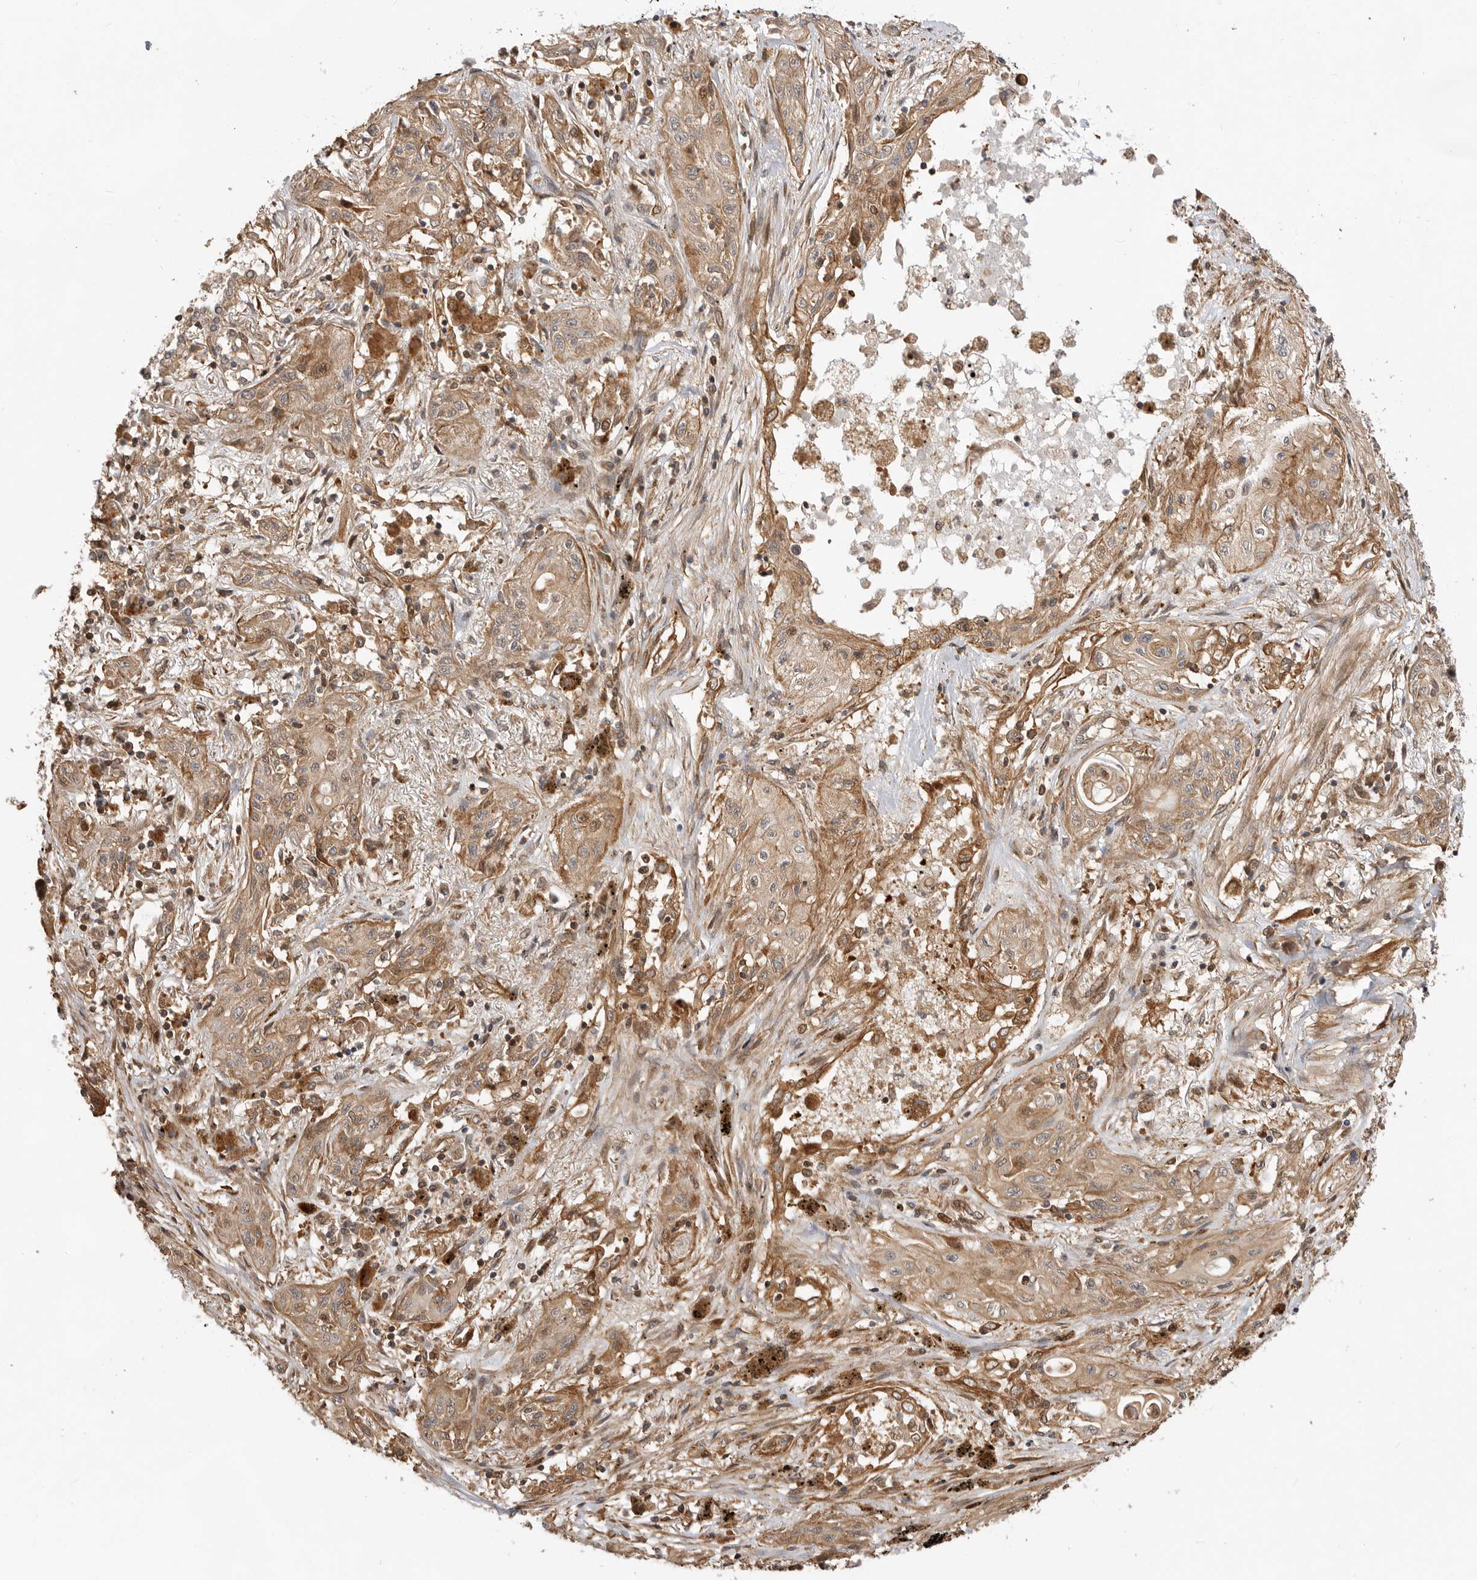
{"staining": {"intensity": "weak", "quantity": ">75%", "location": "cytoplasmic/membranous"}, "tissue": "lung cancer", "cell_type": "Tumor cells", "image_type": "cancer", "snomed": [{"axis": "morphology", "description": "Squamous cell carcinoma, NOS"}, {"axis": "topography", "description": "Lung"}], "caption": "Protein expression analysis of lung squamous cell carcinoma demonstrates weak cytoplasmic/membranous expression in about >75% of tumor cells.", "gene": "ADPRS", "patient": {"sex": "female", "age": 47}}